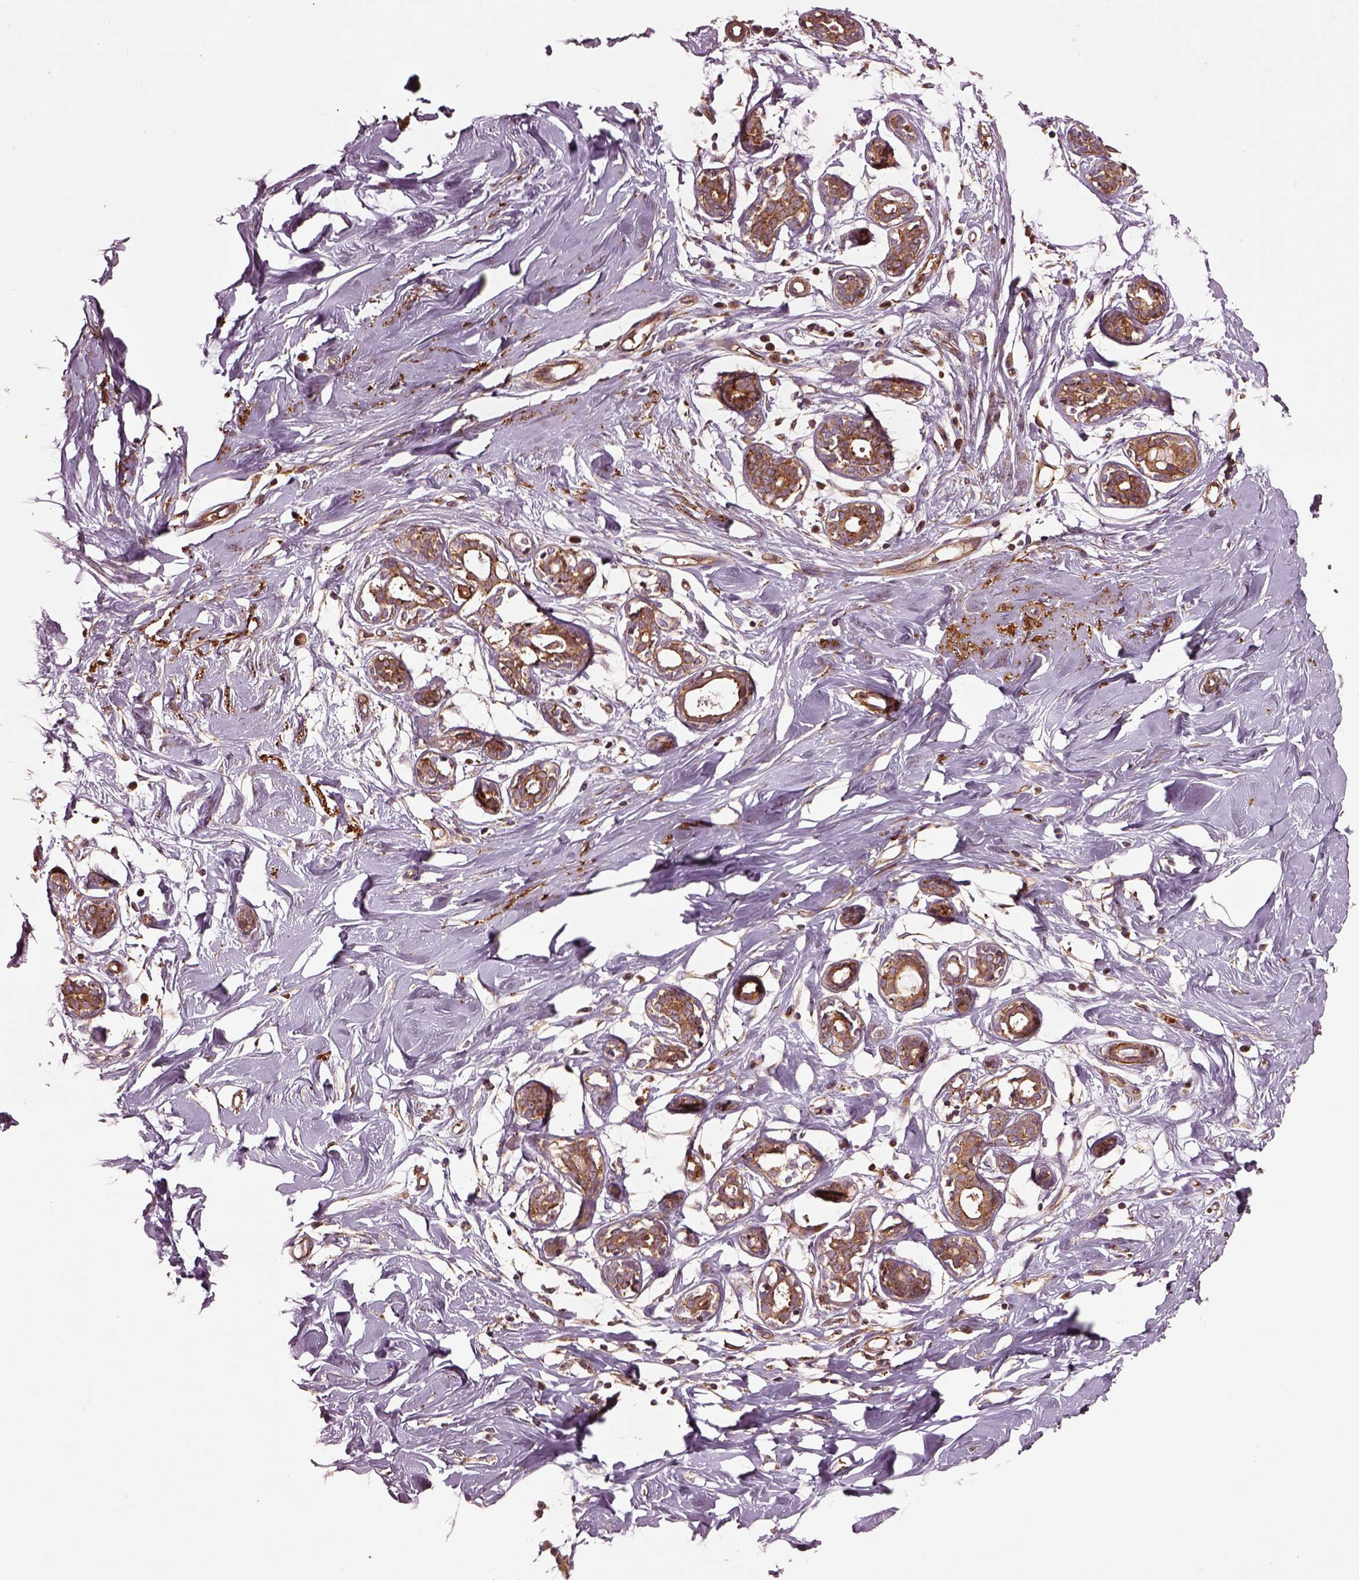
{"staining": {"intensity": "negative", "quantity": "none", "location": "none"}, "tissue": "breast", "cell_type": "Adipocytes", "image_type": "normal", "snomed": [{"axis": "morphology", "description": "Normal tissue, NOS"}, {"axis": "topography", "description": "Breast"}], "caption": "A micrograph of human breast is negative for staining in adipocytes. (DAB (3,3'-diaminobenzidine) immunohistochemistry, high magnification).", "gene": "WASHC2A", "patient": {"sex": "female", "age": 27}}